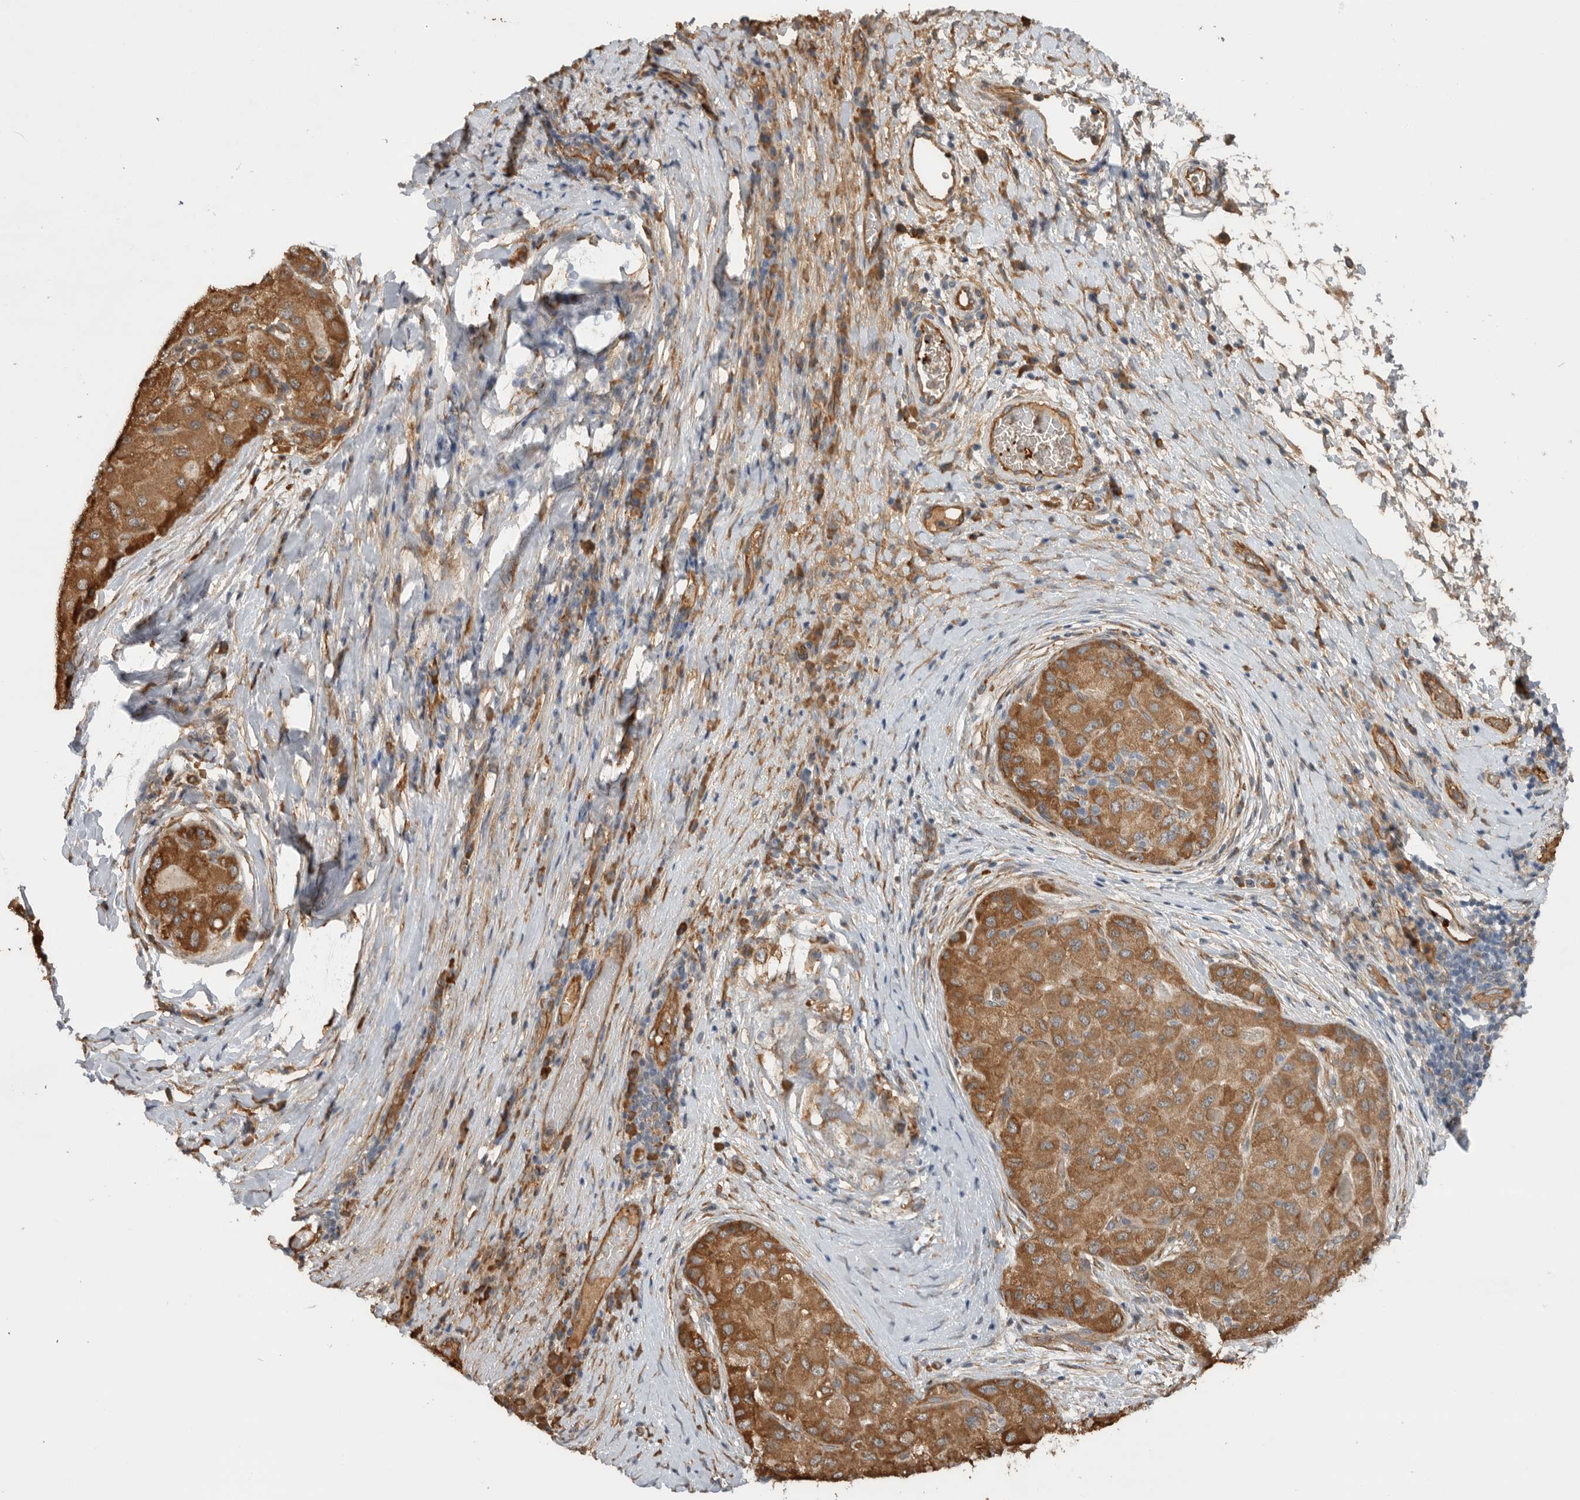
{"staining": {"intensity": "moderate", "quantity": ">75%", "location": "cytoplasmic/membranous"}, "tissue": "liver cancer", "cell_type": "Tumor cells", "image_type": "cancer", "snomed": [{"axis": "morphology", "description": "Carcinoma, Hepatocellular, NOS"}, {"axis": "topography", "description": "Liver"}], "caption": "Liver cancer stained with a brown dye exhibits moderate cytoplasmic/membranous positive expression in approximately >75% of tumor cells.", "gene": "CDC42BPB", "patient": {"sex": "male", "age": 80}}